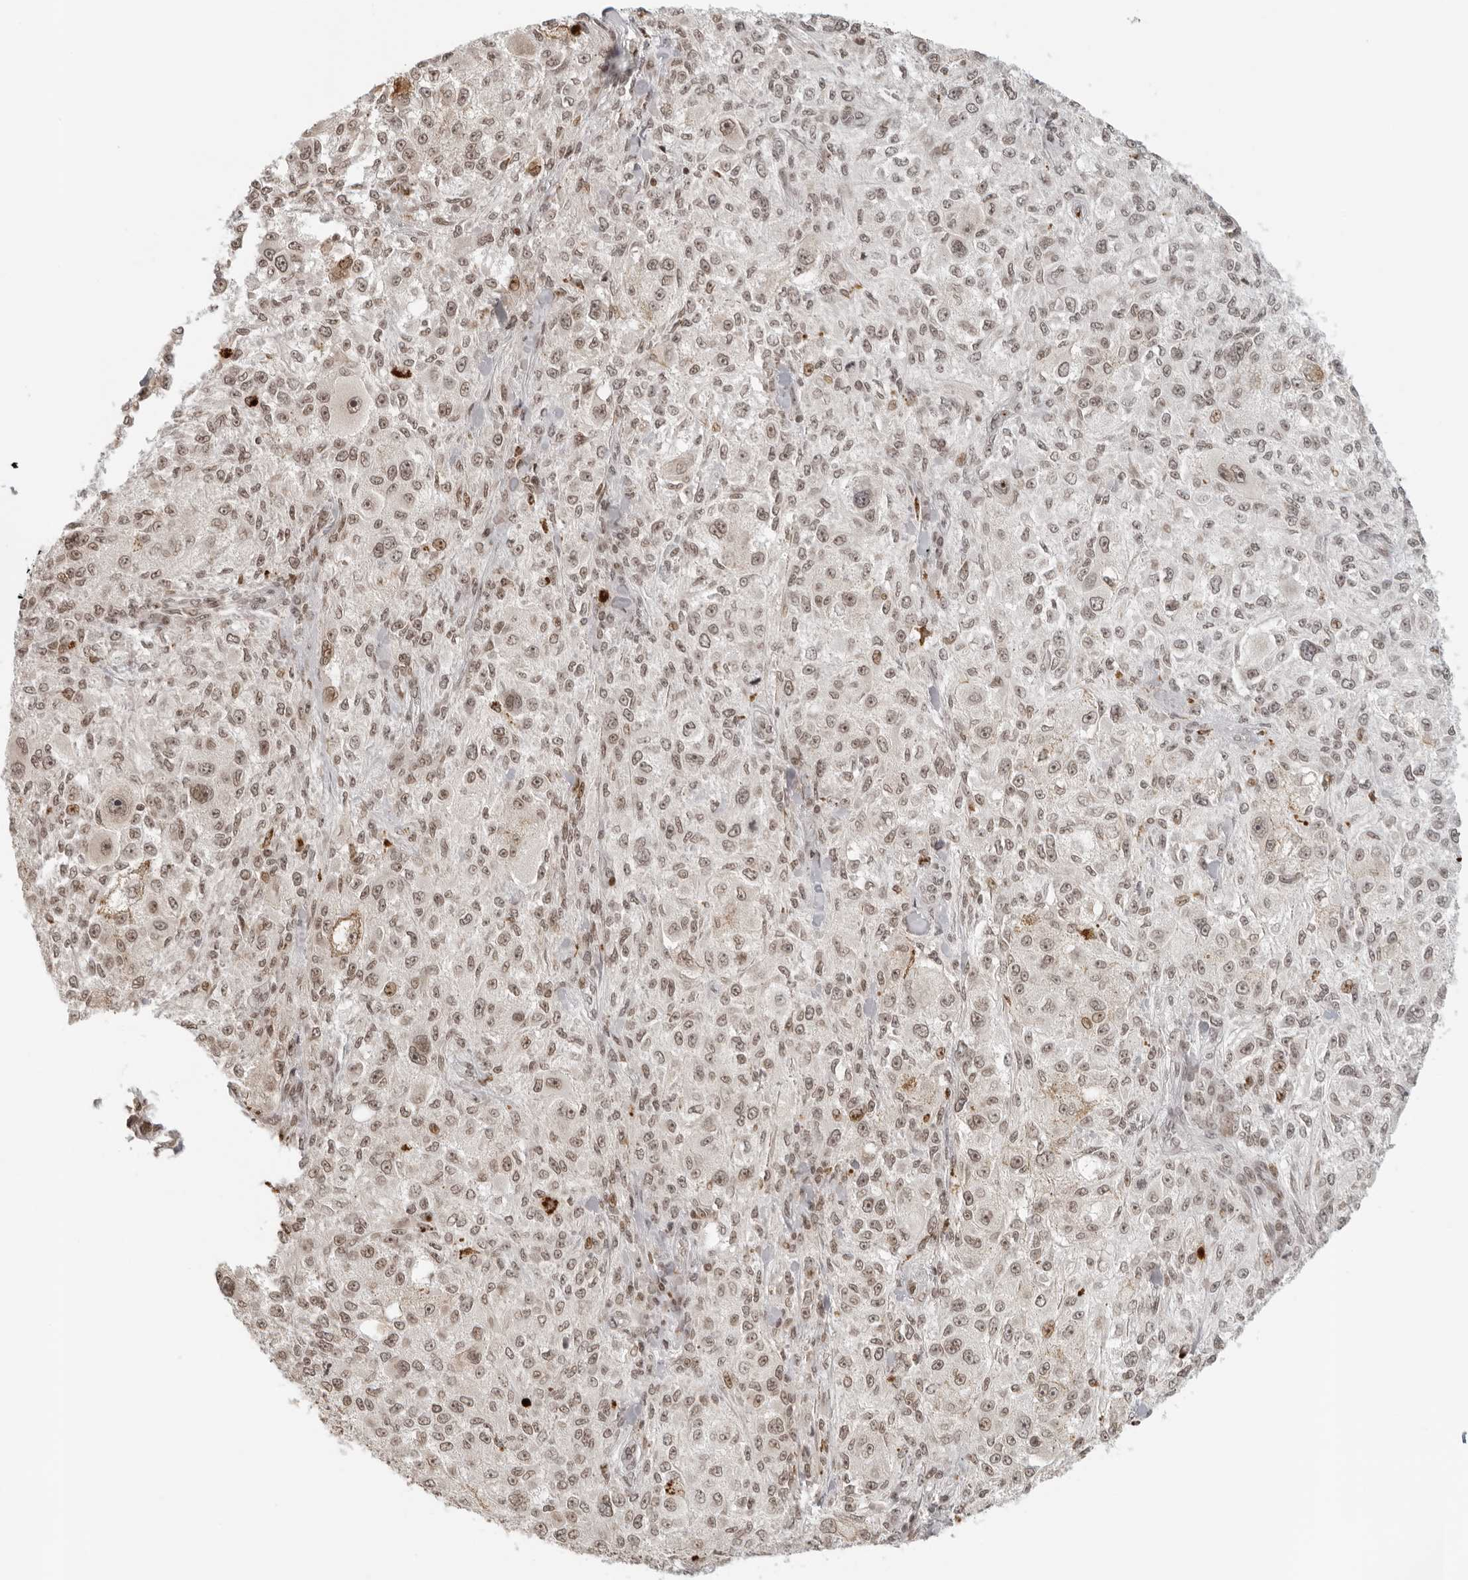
{"staining": {"intensity": "weak", "quantity": ">75%", "location": "nuclear"}, "tissue": "melanoma", "cell_type": "Tumor cells", "image_type": "cancer", "snomed": [{"axis": "morphology", "description": "Necrosis, NOS"}, {"axis": "morphology", "description": "Malignant melanoma, NOS"}, {"axis": "topography", "description": "Skin"}], "caption": "Tumor cells reveal low levels of weak nuclear positivity in approximately >75% of cells in malignant melanoma. (DAB = brown stain, brightfield microscopy at high magnification).", "gene": "ZNF407", "patient": {"sex": "female", "age": 87}}